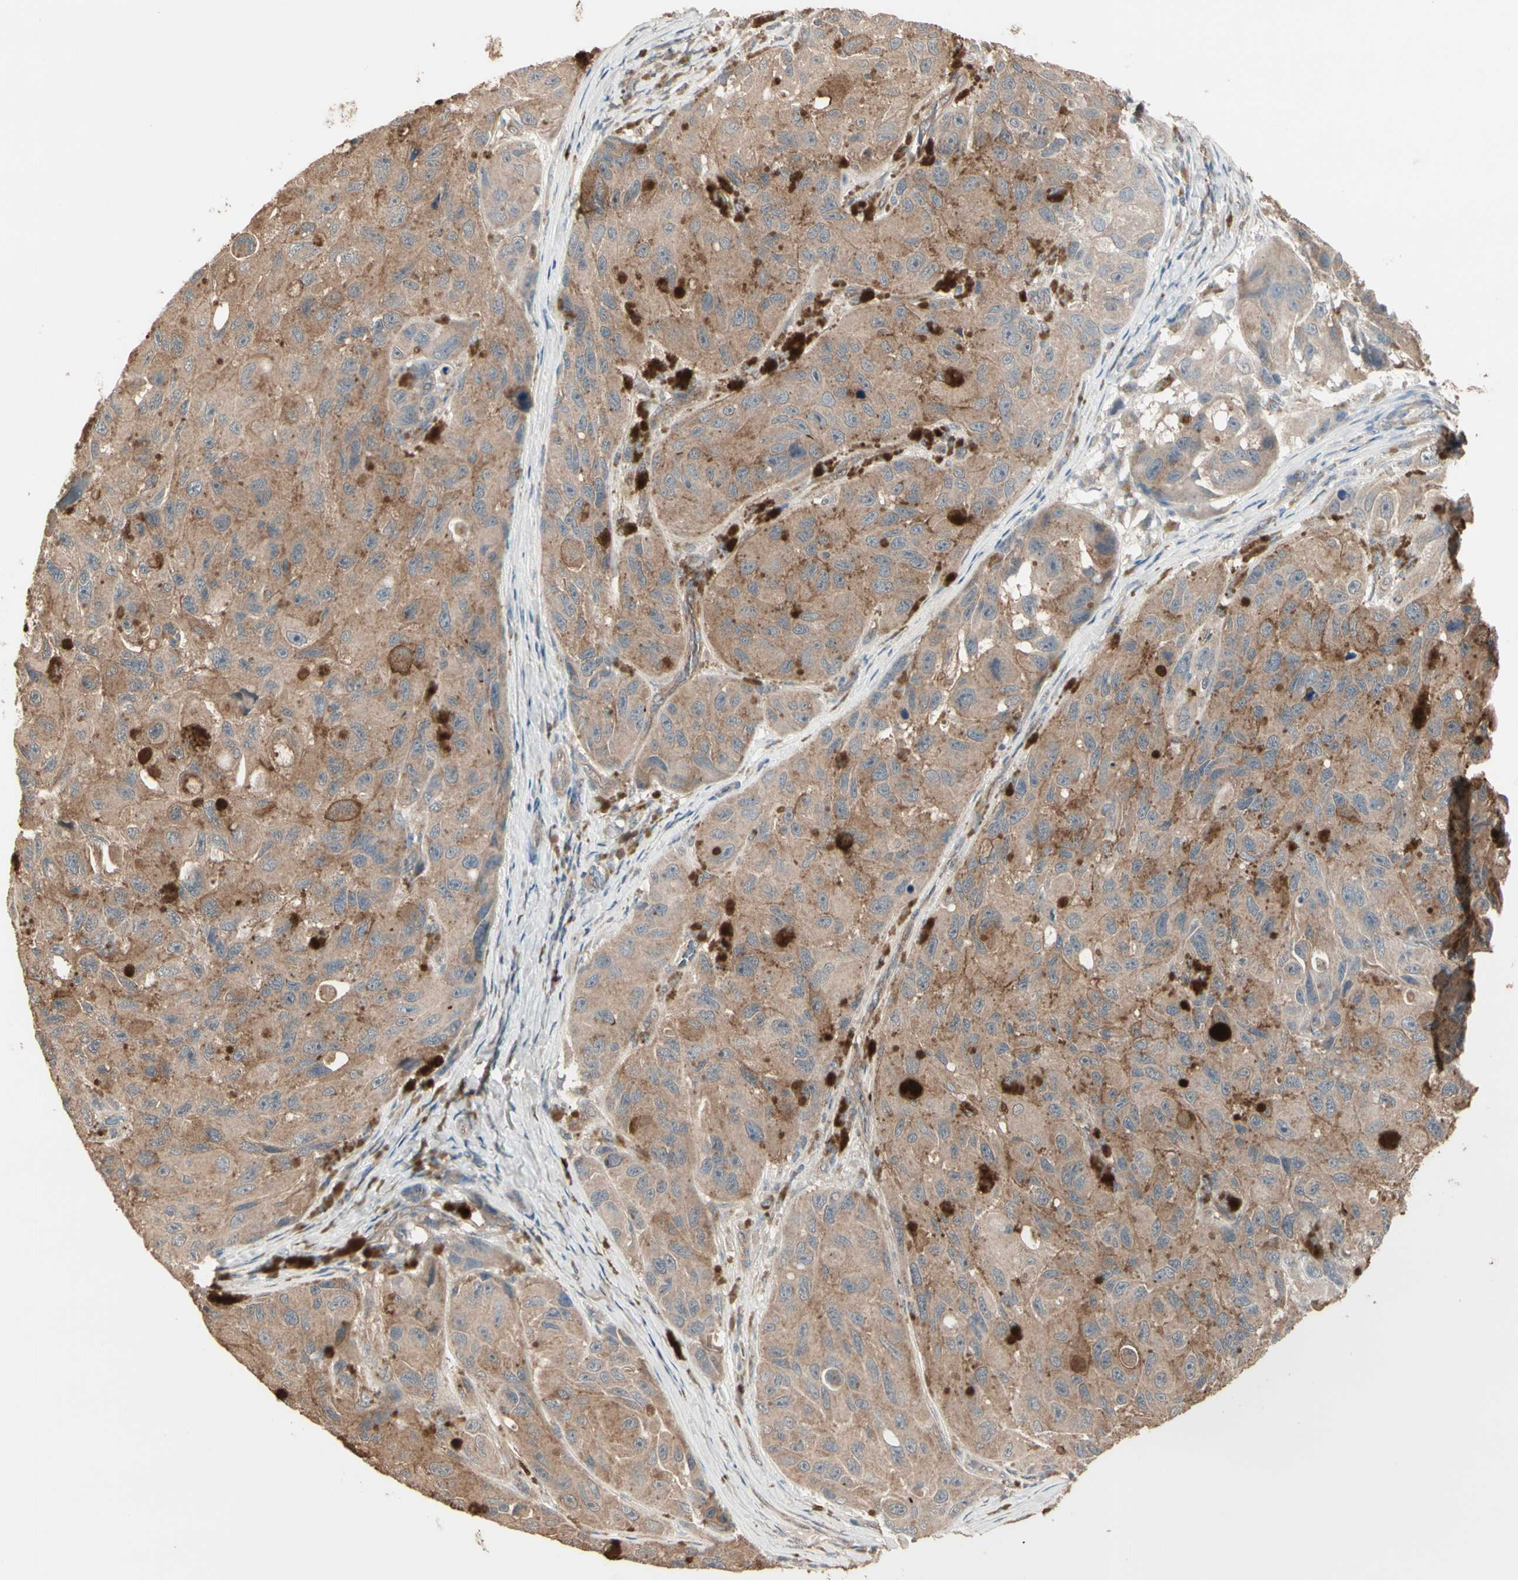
{"staining": {"intensity": "moderate", "quantity": ">75%", "location": "cytoplasmic/membranous"}, "tissue": "melanoma", "cell_type": "Tumor cells", "image_type": "cancer", "snomed": [{"axis": "morphology", "description": "Malignant melanoma, NOS"}, {"axis": "topography", "description": "Skin"}], "caption": "Immunohistochemistry (IHC) staining of malignant melanoma, which displays medium levels of moderate cytoplasmic/membranous expression in about >75% of tumor cells indicating moderate cytoplasmic/membranous protein expression. The staining was performed using DAB (brown) for protein detection and nuclei were counterstained in hematoxylin (blue).", "gene": "GALNT3", "patient": {"sex": "female", "age": 73}}